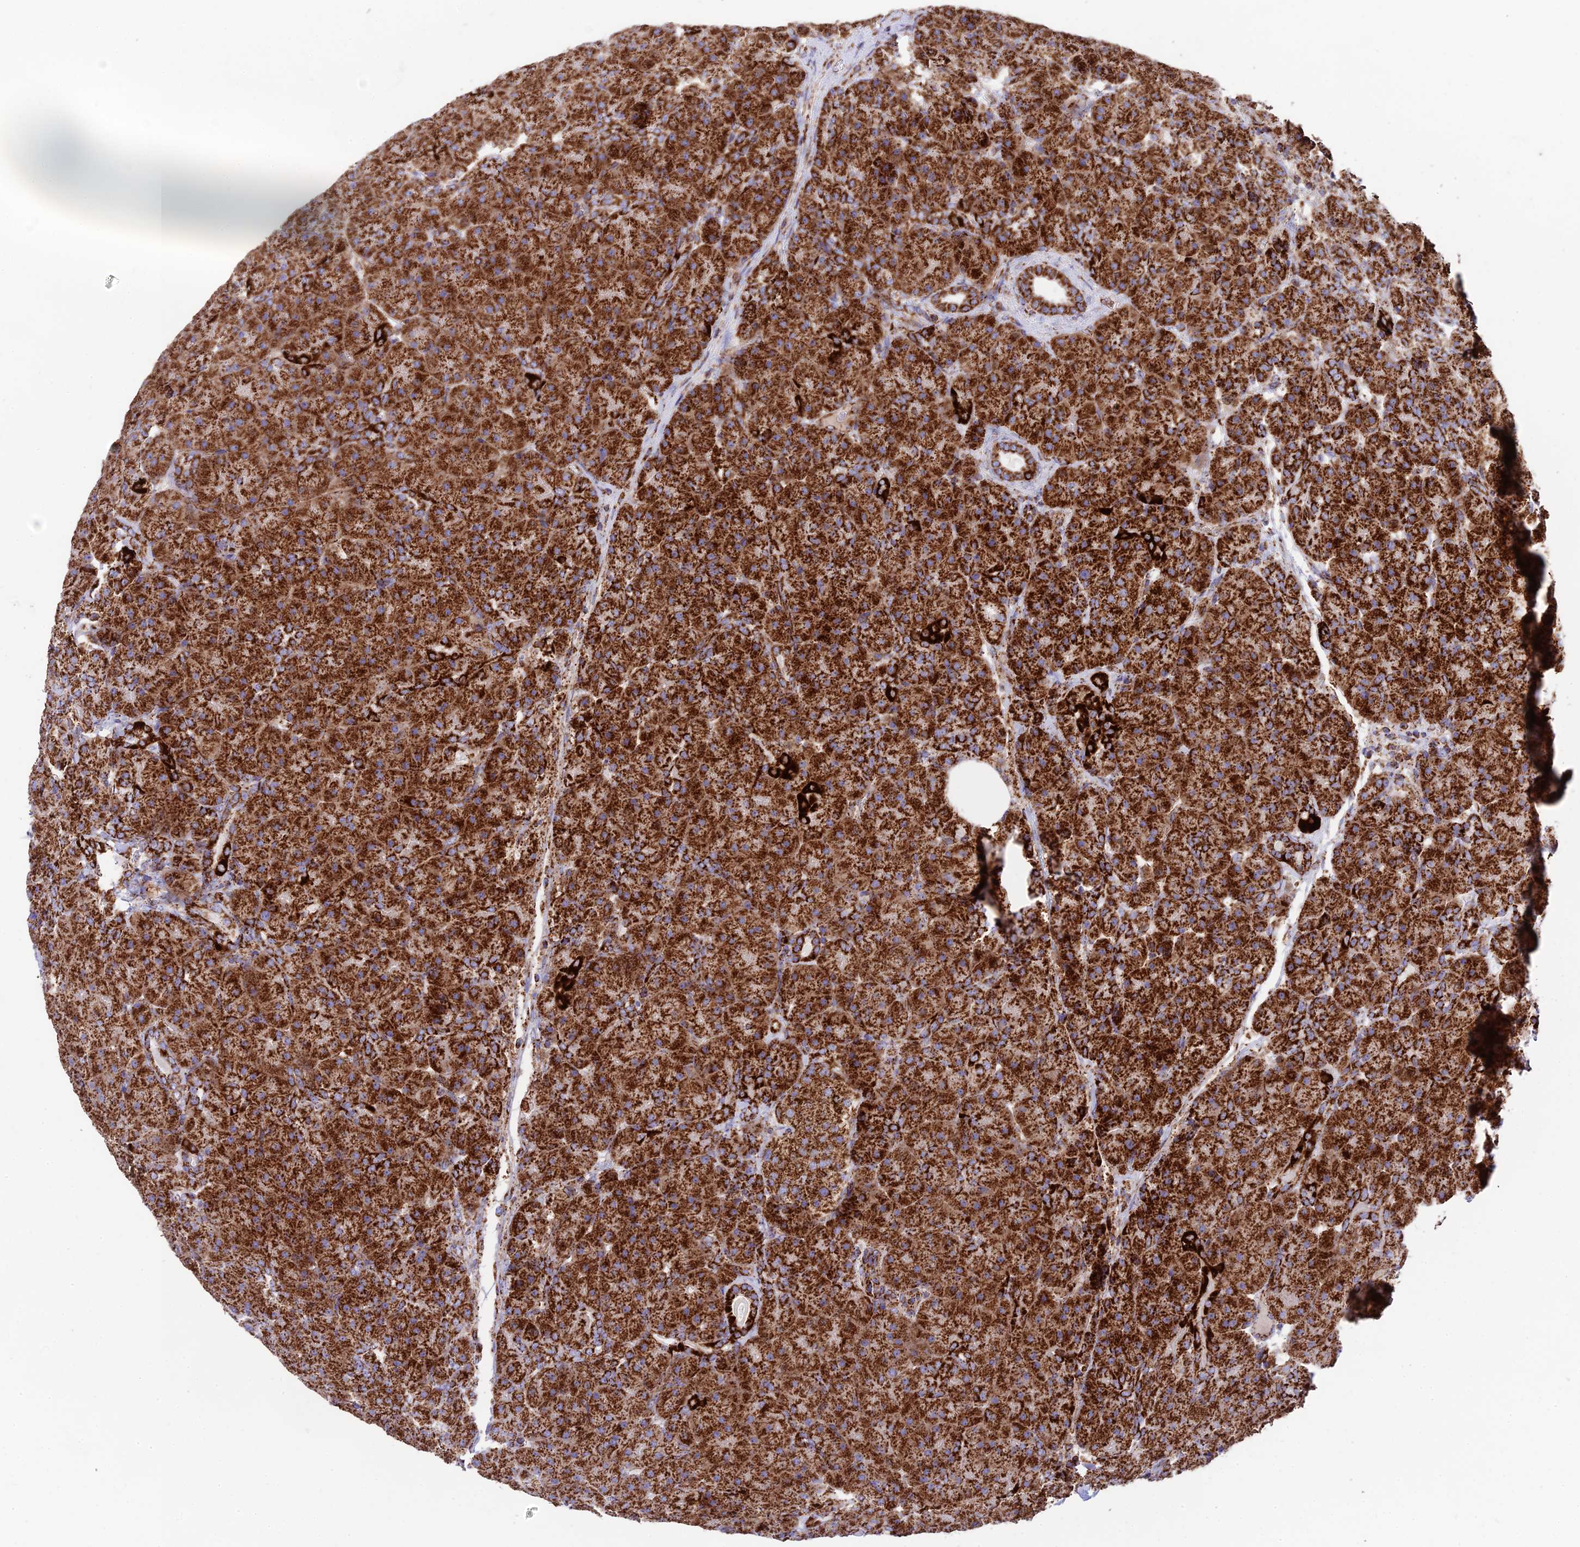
{"staining": {"intensity": "strong", "quantity": ">75%", "location": "cytoplasmic/membranous"}, "tissue": "pancreas", "cell_type": "Exocrine glandular cells", "image_type": "normal", "snomed": [{"axis": "morphology", "description": "Normal tissue, NOS"}, {"axis": "topography", "description": "Pancreas"}], "caption": "Exocrine glandular cells display high levels of strong cytoplasmic/membranous positivity in about >75% of cells in unremarkable human pancreas.", "gene": "CHCHD3", "patient": {"sex": "male", "age": 66}}